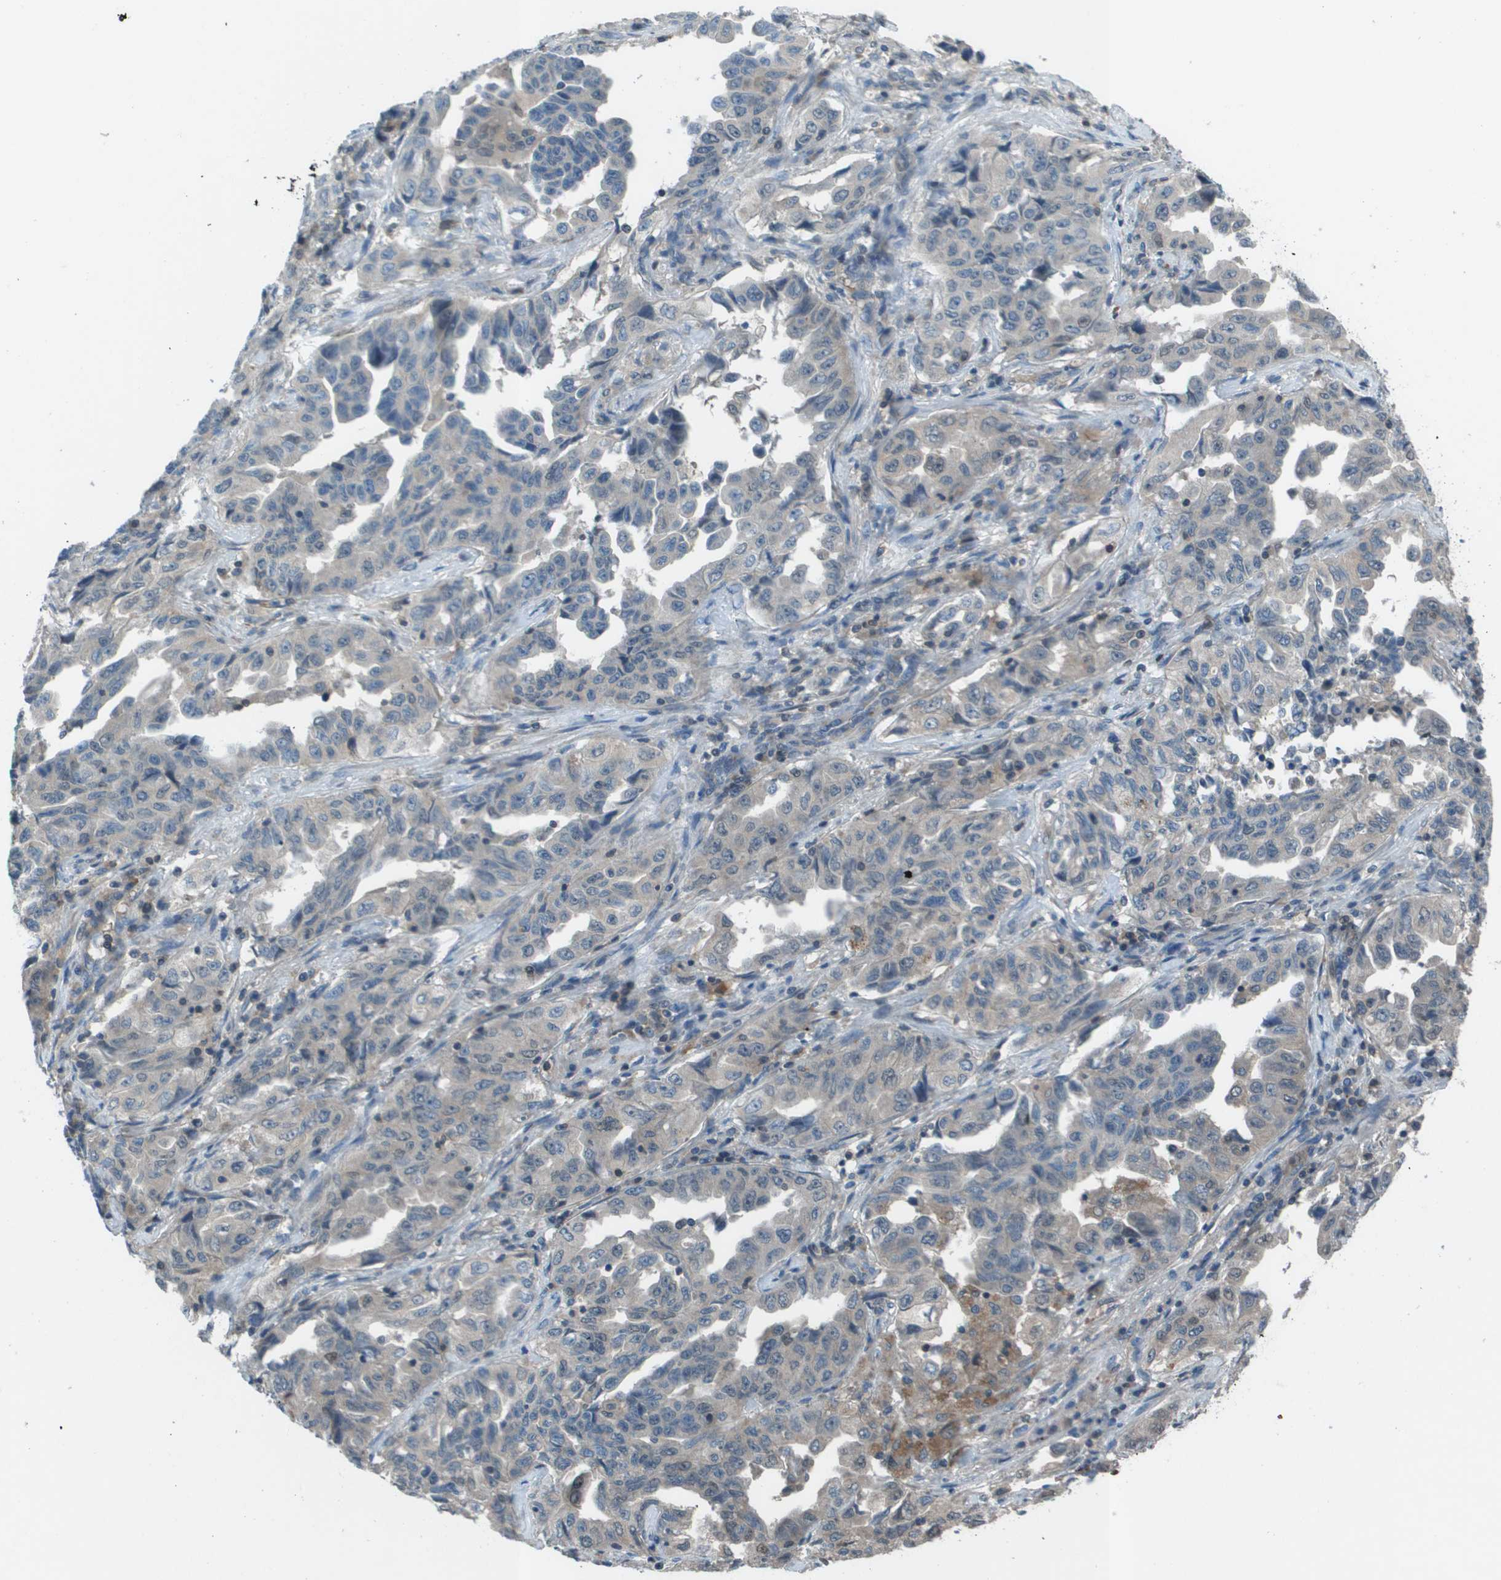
{"staining": {"intensity": "weak", "quantity": "<25%", "location": "cytoplasmic/membranous"}, "tissue": "lung cancer", "cell_type": "Tumor cells", "image_type": "cancer", "snomed": [{"axis": "morphology", "description": "Adenocarcinoma, NOS"}, {"axis": "topography", "description": "Lung"}], "caption": "This is an immunohistochemistry (IHC) photomicrograph of lung adenocarcinoma. There is no staining in tumor cells.", "gene": "CAMK4", "patient": {"sex": "female", "age": 51}}